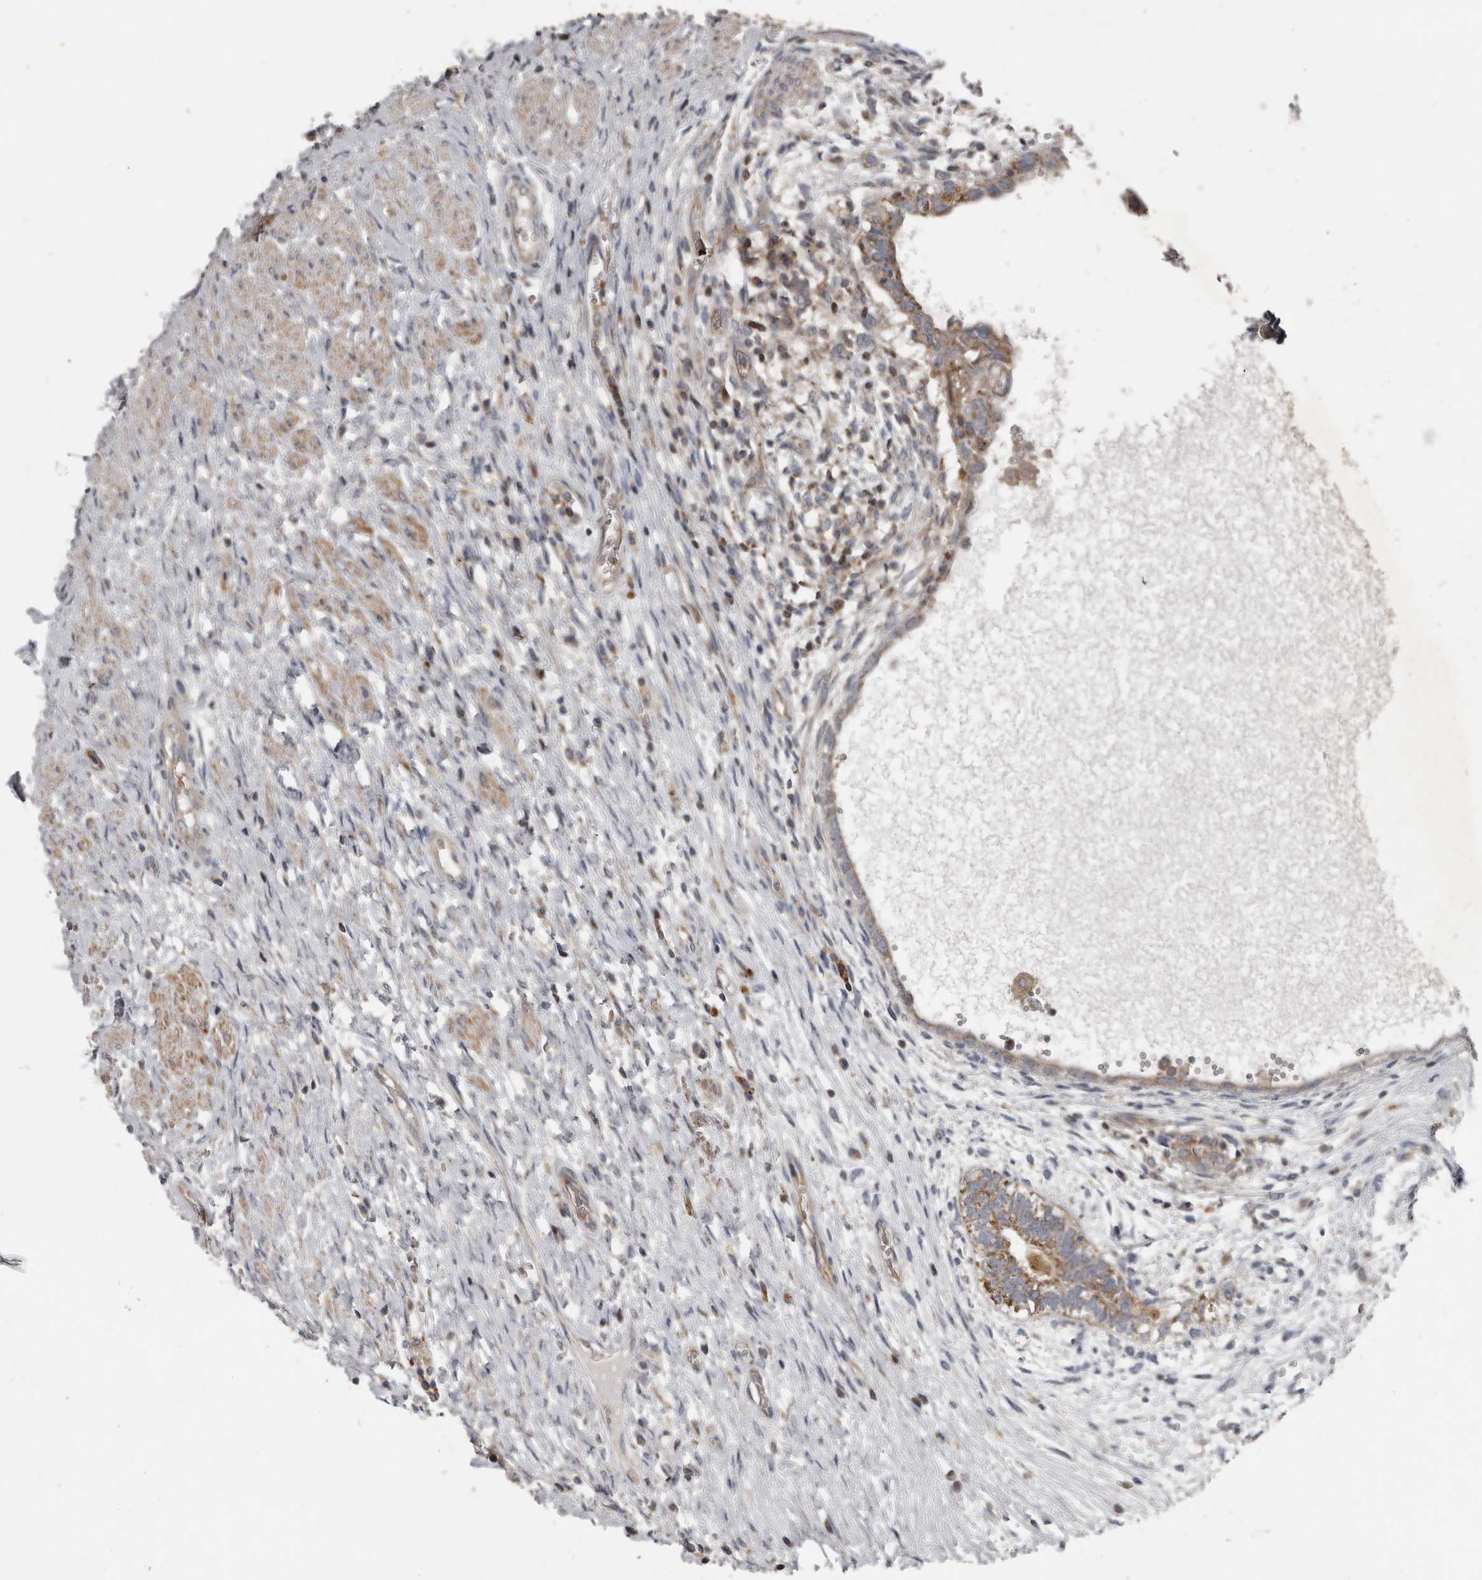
{"staining": {"intensity": "moderate", "quantity": ">75%", "location": "cytoplasmic/membranous"}, "tissue": "testis cancer", "cell_type": "Tumor cells", "image_type": "cancer", "snomed": [{"axis": "morphology", "description": "Carcinoma, Embryonal, NOS"}, {"axis": "topography", "description": "Testis"}], "caption": "This micrograph demonstrates testis cancer stained with immunohistochemistry to label a protein in brown. The cytoplasmic/membranous of tumor cells show moderate positivity for the protein. Nuclei are counter-stained blue.", "gene": "FBXO31", "patient": {"sex": "male", "age": 26}}